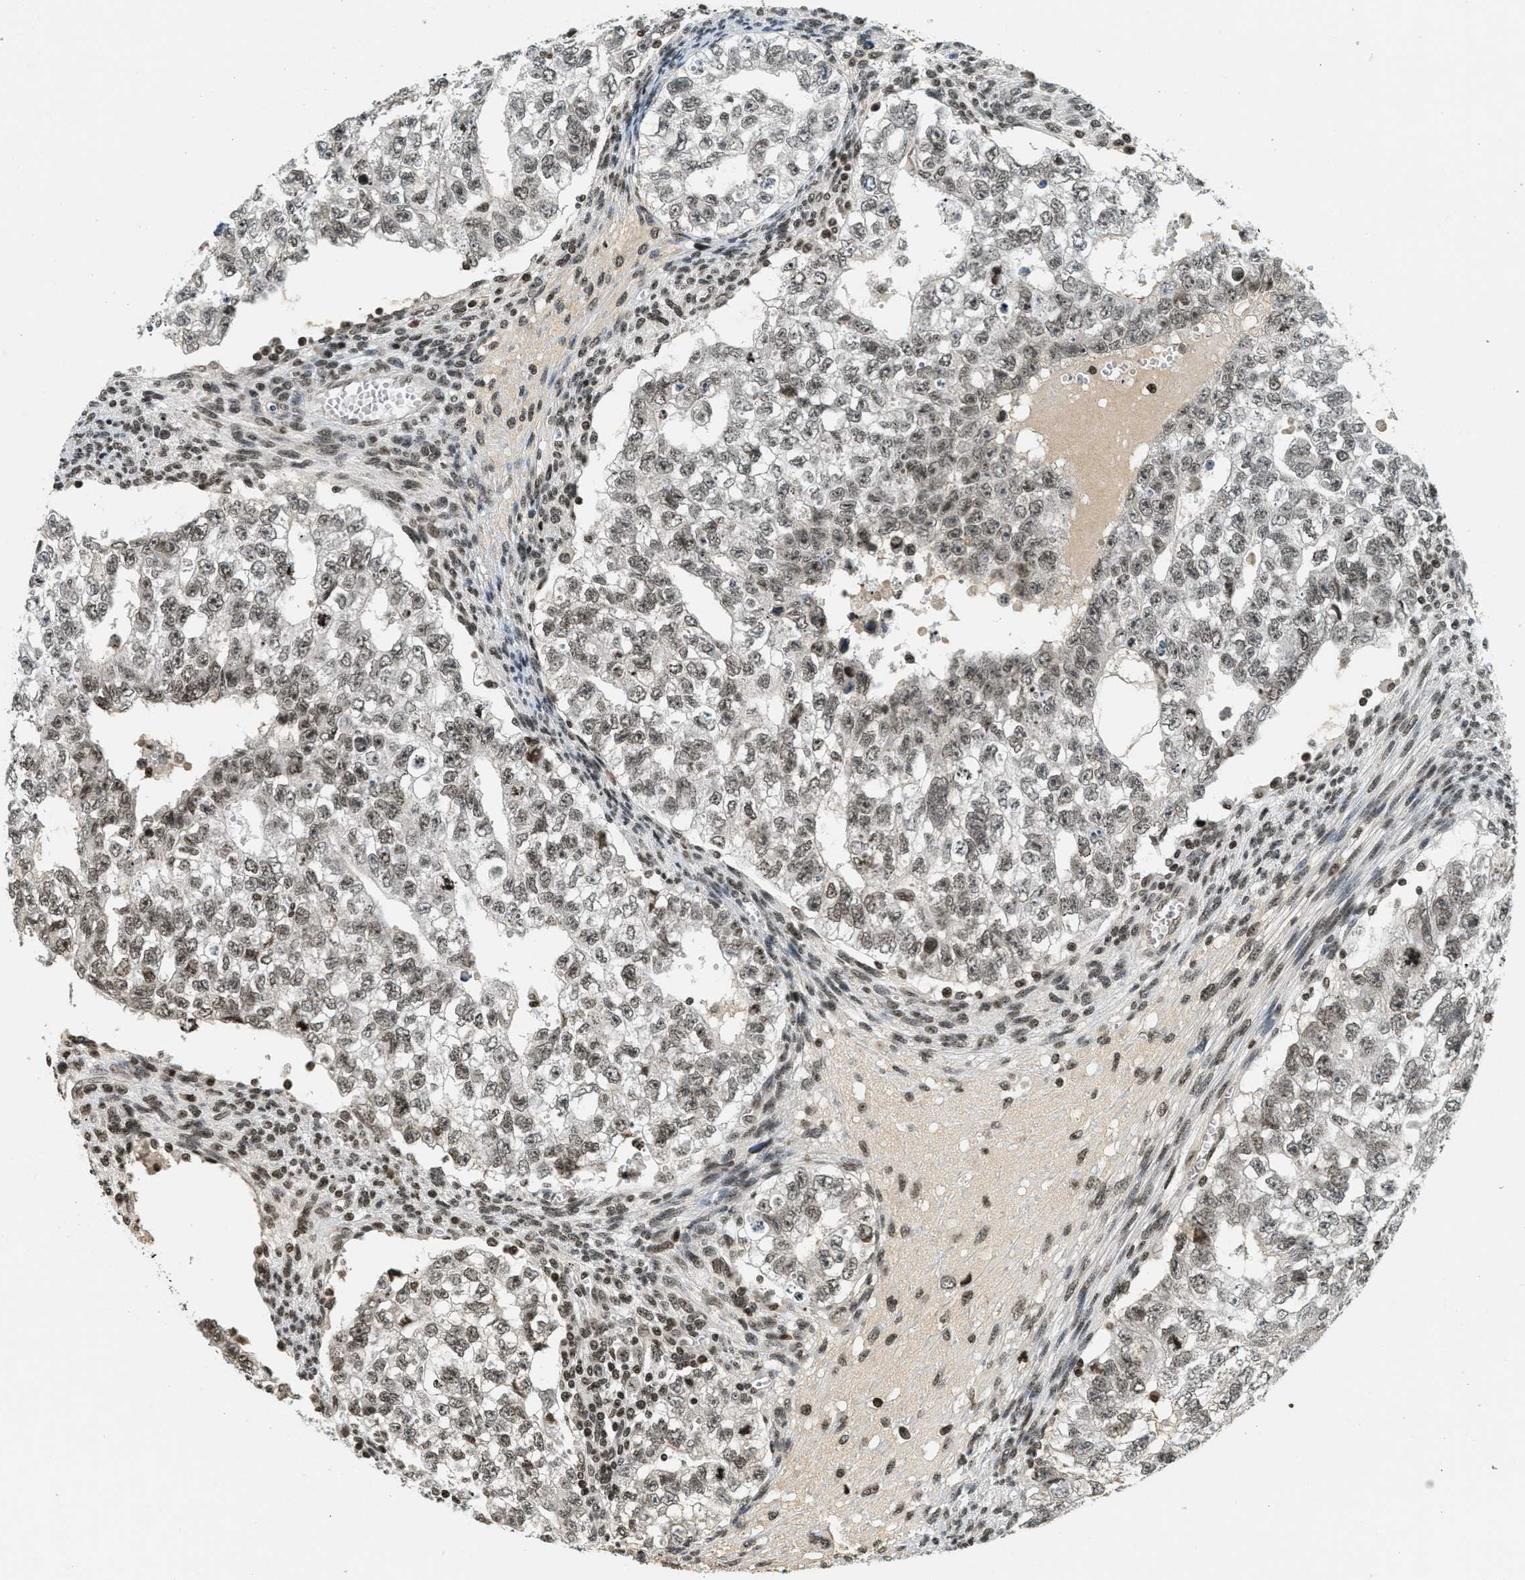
{"staining": {"intensity": "moderate", "quantity": ">75%", "location": "nuclear"}, "tissue": "testis cancer", "cell_type": "Tumor cells", "image_type": "cancer", "snomed": [{"axis": "morphology", "description": "Seminoma, NOS"}, {"axis": "morphology", "description": "Carcinoma, Embryonal, NOS"}, {"axis": "topography", "description": "Testis"}], "caption": "Human testis cancer stained with a brown dye reveals moderate nuclear positive positivity in approximately >75% of tumor cells.", "gene": "LDB2", "patient": {"sex": "male", "age": 38}}